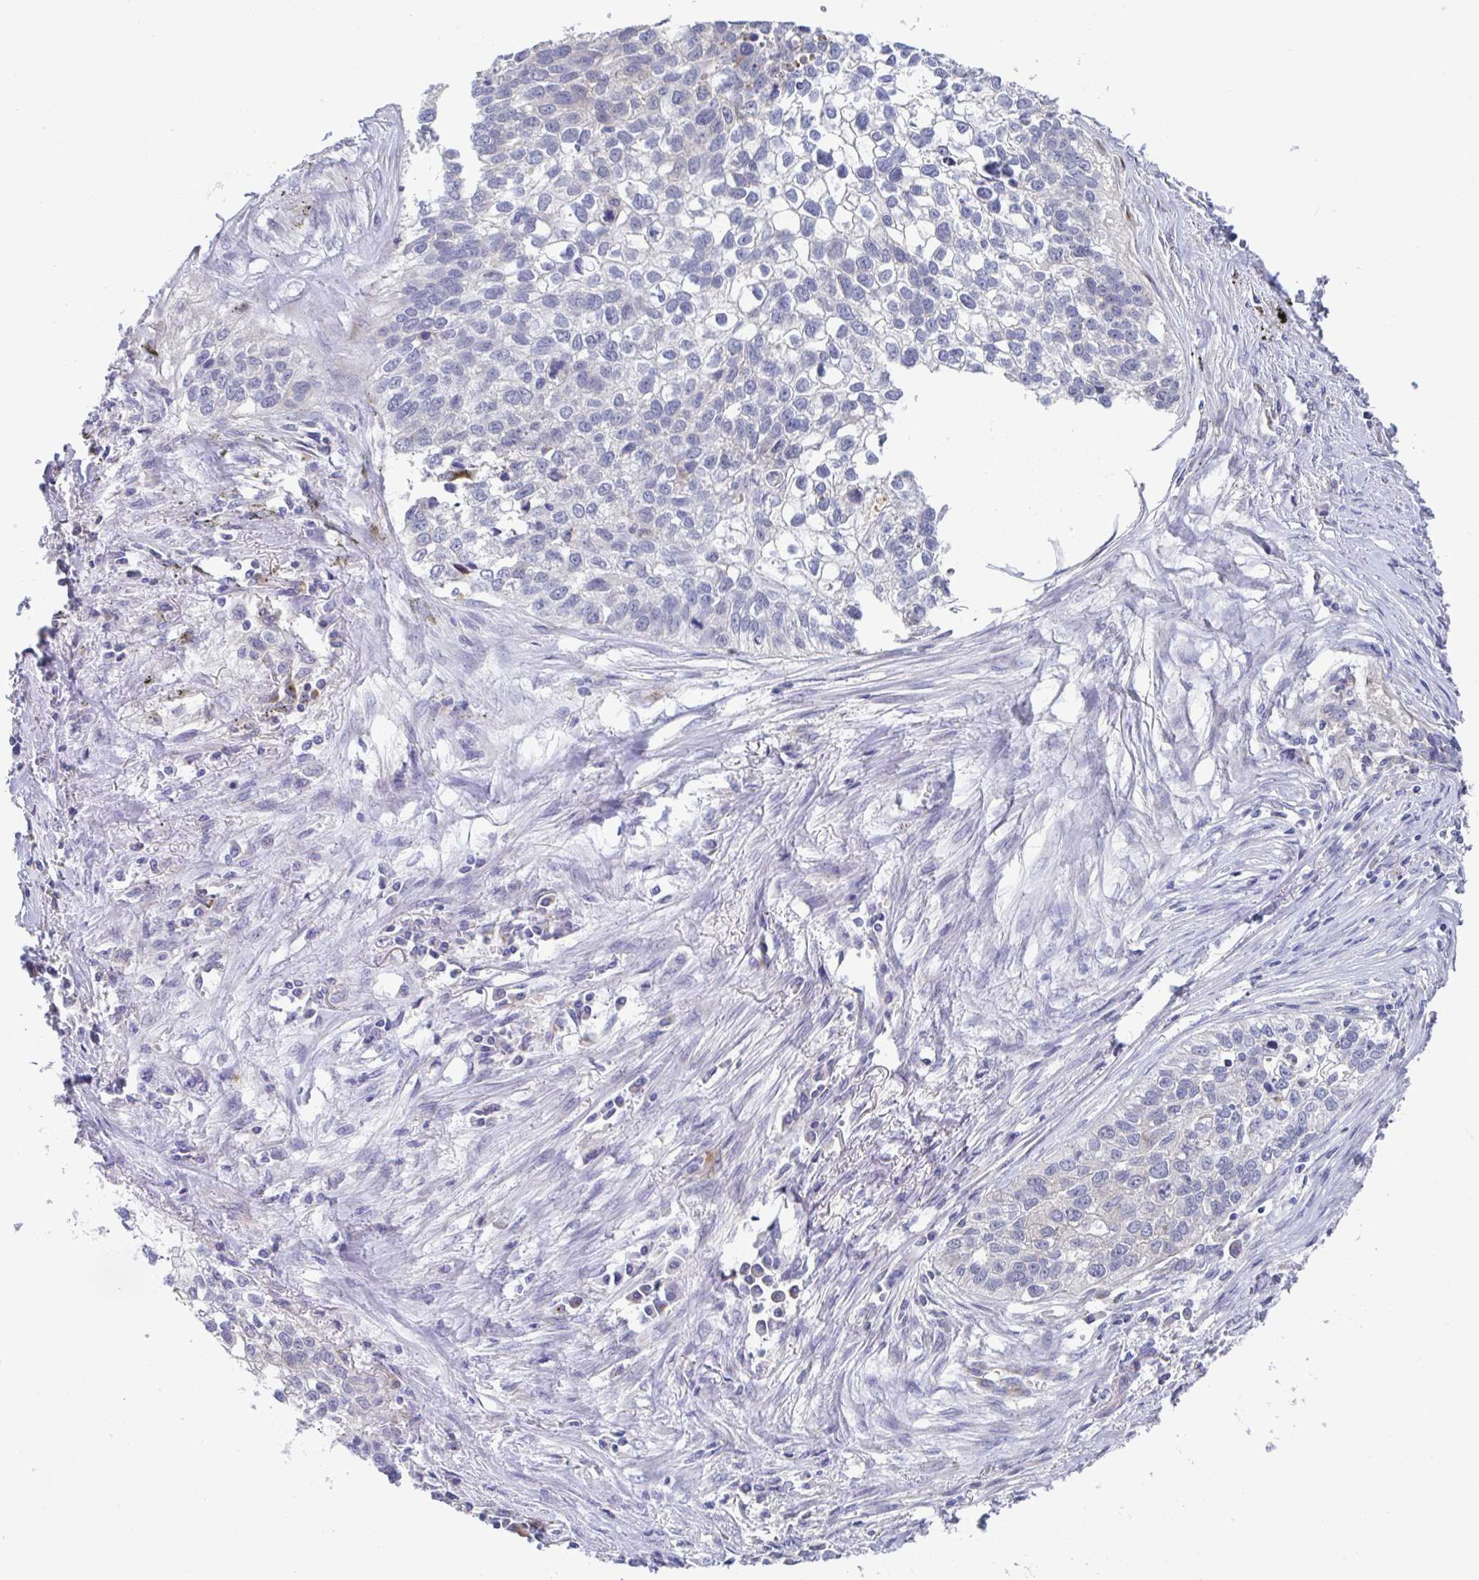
{"staining": {"intensity": "negative", "quantity": "none", "location": "none"}, "tissue": "lung cancer", "cell_type": "Tumor cells", "image_type": "cancer", "snomed": [{"axis": "morphology", "description": "Squamous cell carcinoma, NOS"}, {"axis": "topography", "description": "Lung"}], "caption": "Tumor cells show no significant staining in squamous cell carcinoma (lung). (Immunohistochemistry (ihc), brightfield microscopy, high magnification).", "gene": "TAS2R39", "patient": {"sex": "male", "age": 74}}